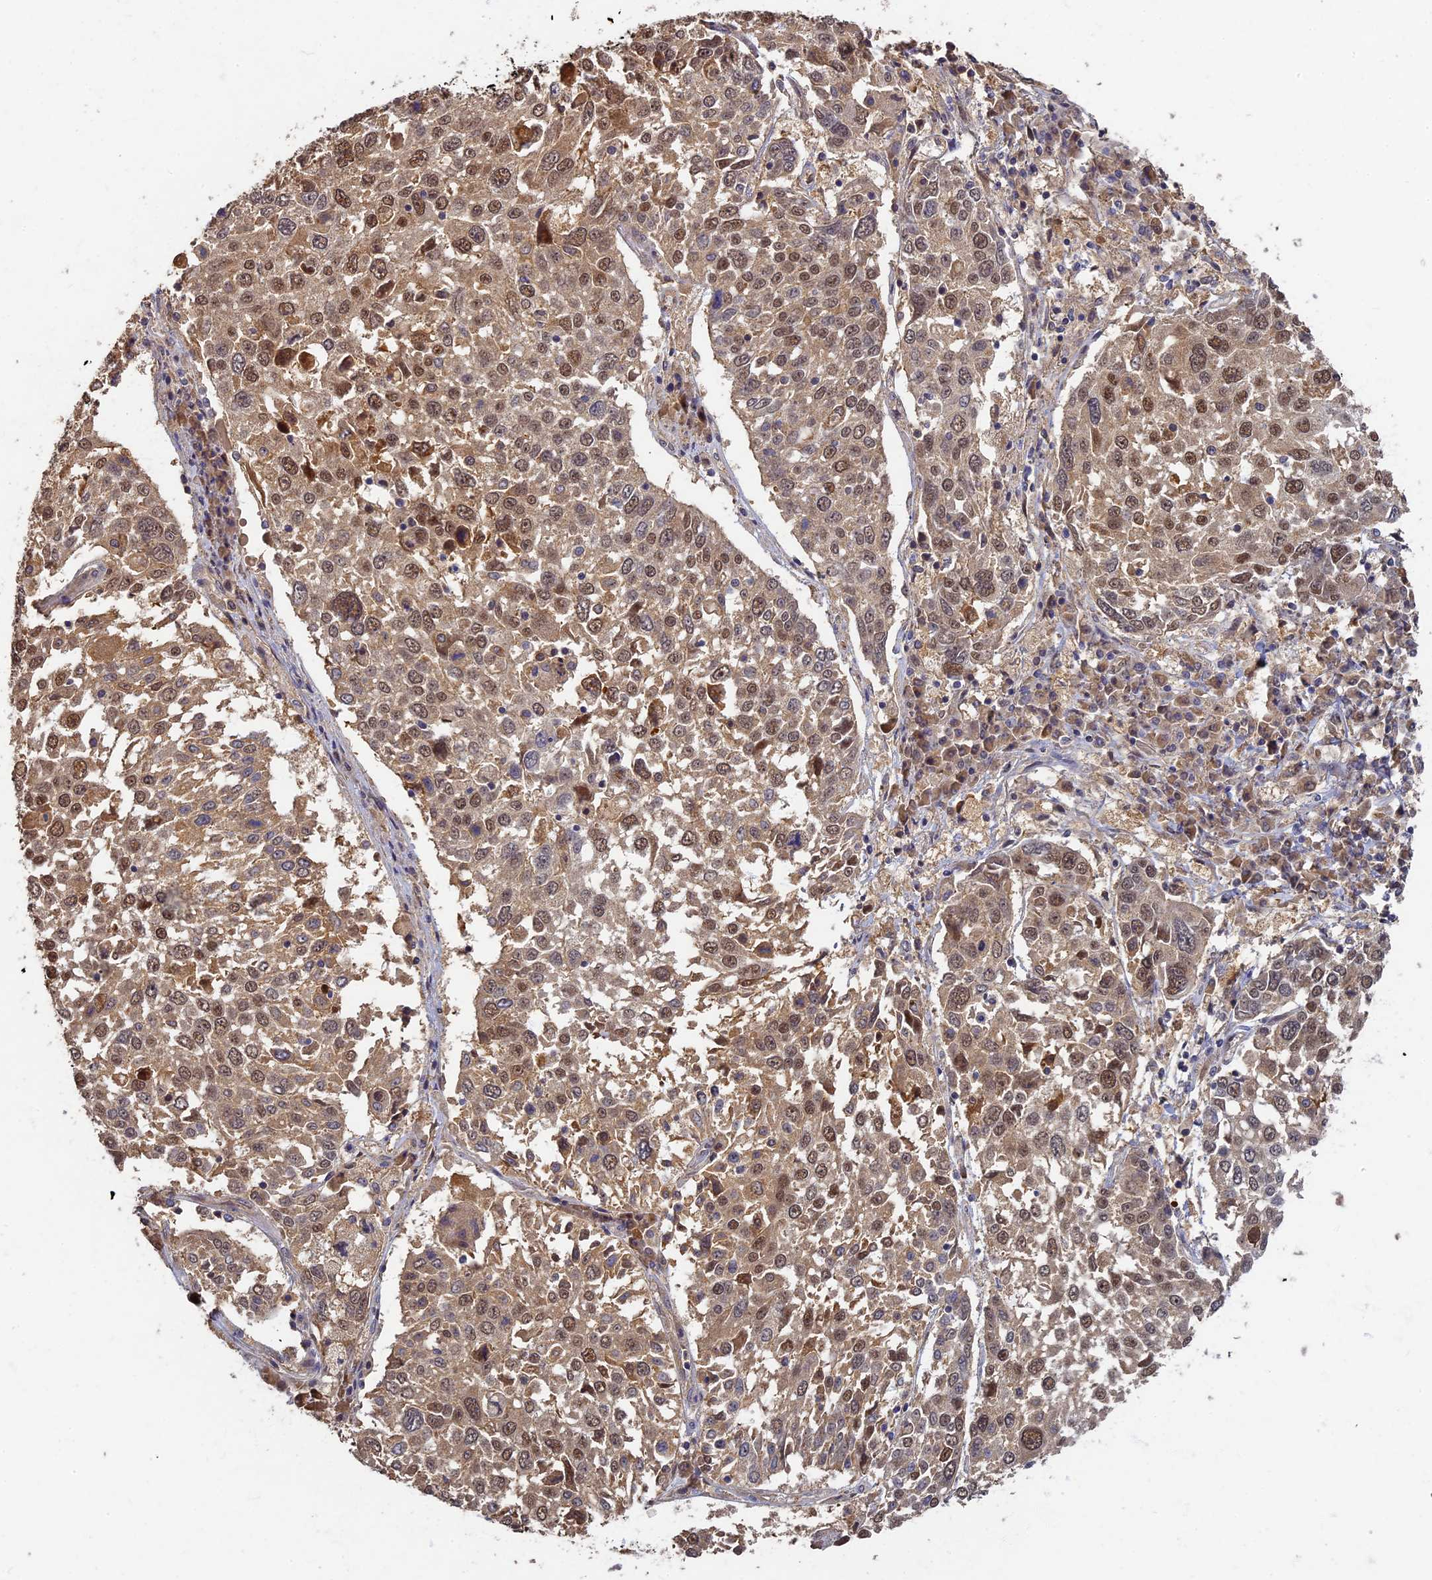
{"staining": {"intensity": "moderate", "quantity": ">75%", "location": "nuclear"}, "tissue": "lung cancer", "cell_type": "Tumor cells", "image_type": "cancer", "snomed": [{"axis": "morphology", "description": "Squamous cell carcinoma, NOS"}, {"axis": "topography", "description": "Lung"}], "caption": "Lung cancer tissue shows moderate nuclear expression in about >75% of tumor cells", "gene": "RSPH3", "patient": {"sex": "male", "age": 65}}